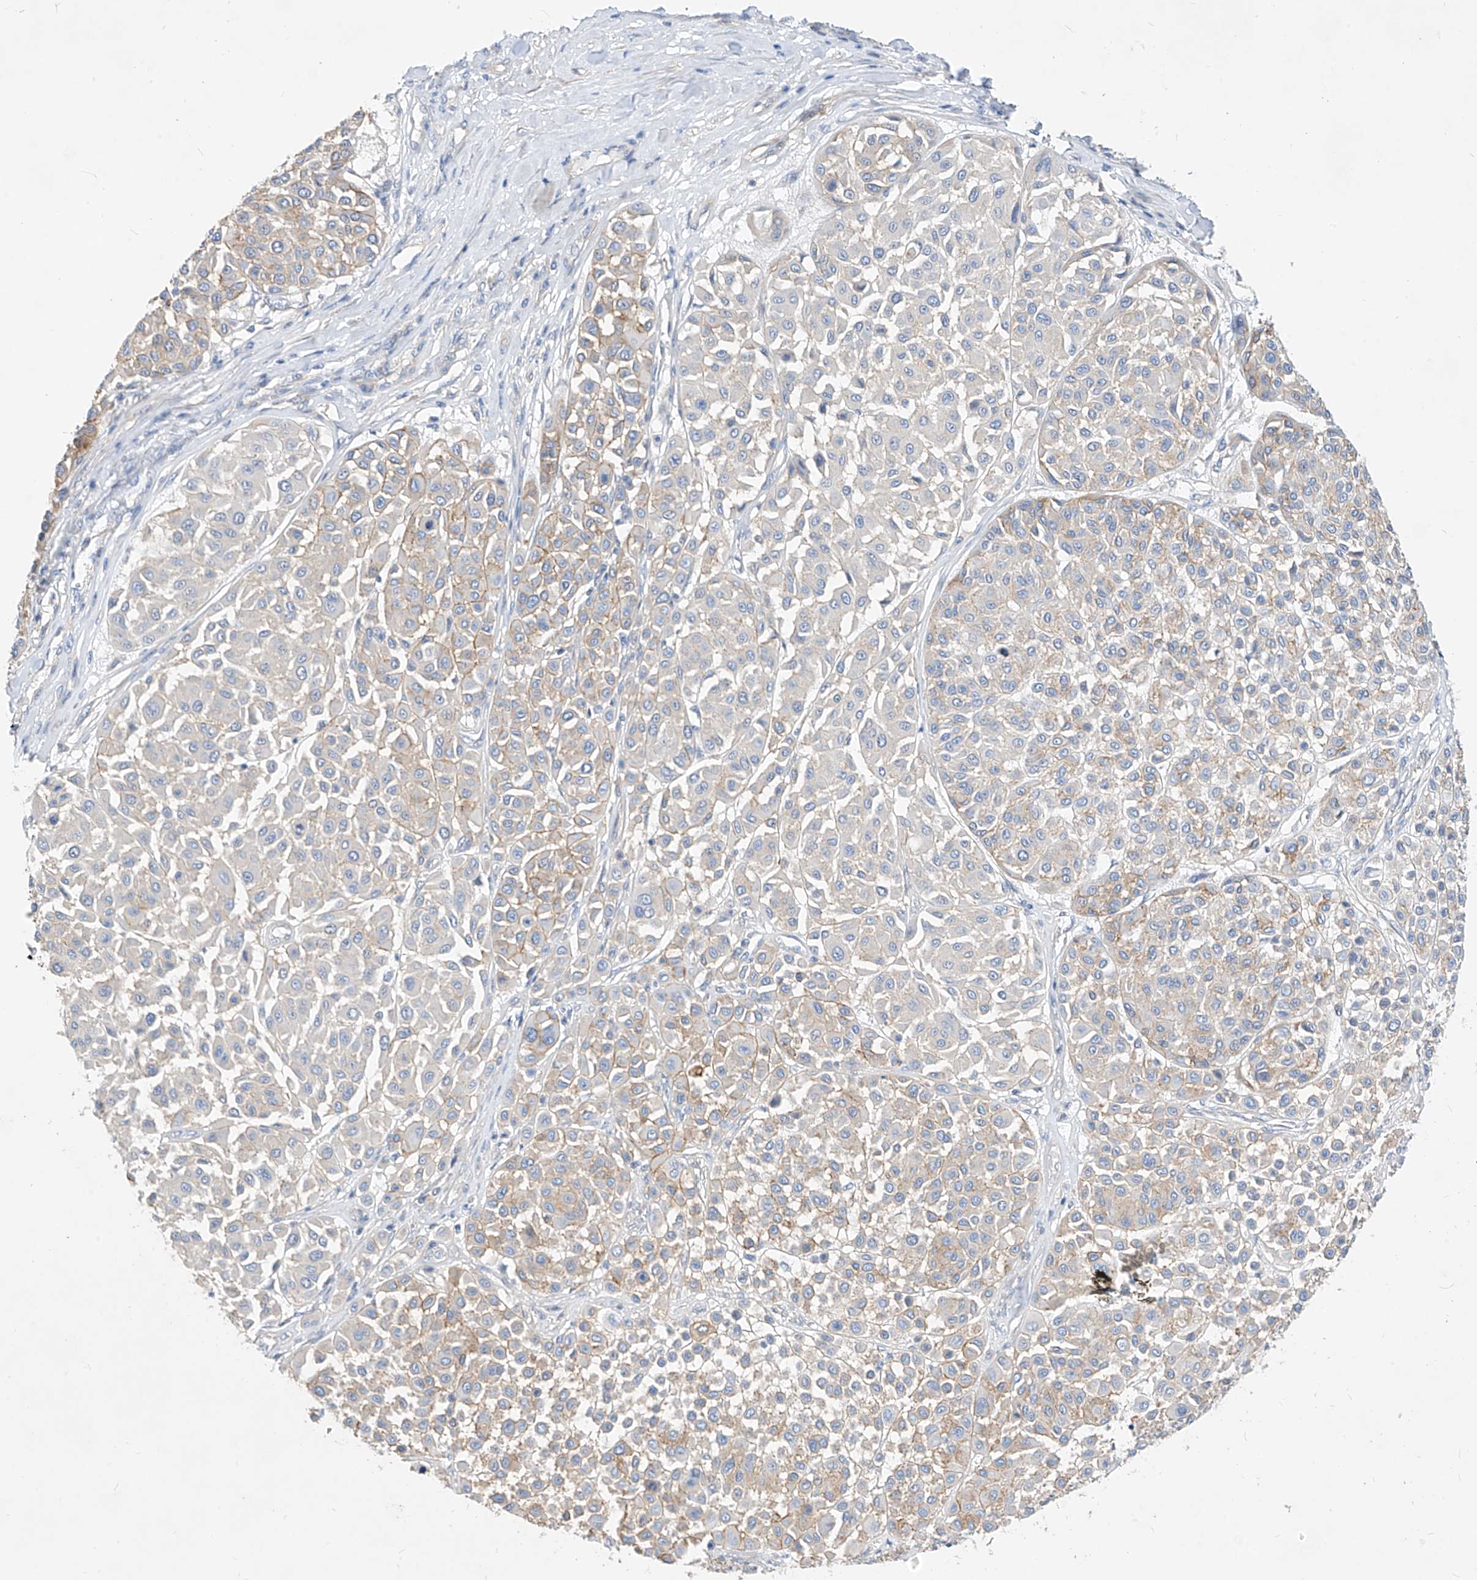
{"staining": {"intensity": "weak", "quantity": "25%-75%", "location": "cytoplasmic/membranous"}, "tissue": "melanoma", "cell_type": "Tumor cells", "image_type": "cancer", "snomed": [{"axis": "morphology", "description": "Malignant melanoma, Metastatic site"}, {"axis": "topography", "description": "Soft tissue"}], "caption": "Protein analysis of malignant melanoma (metastatic site) tissue demonstrates weak cytoplasmic/membranous positivity in about 25%-75% of tumor cells.", "gene": "SCGB2A1", "patient": {"sex": "male", "age": 41}}